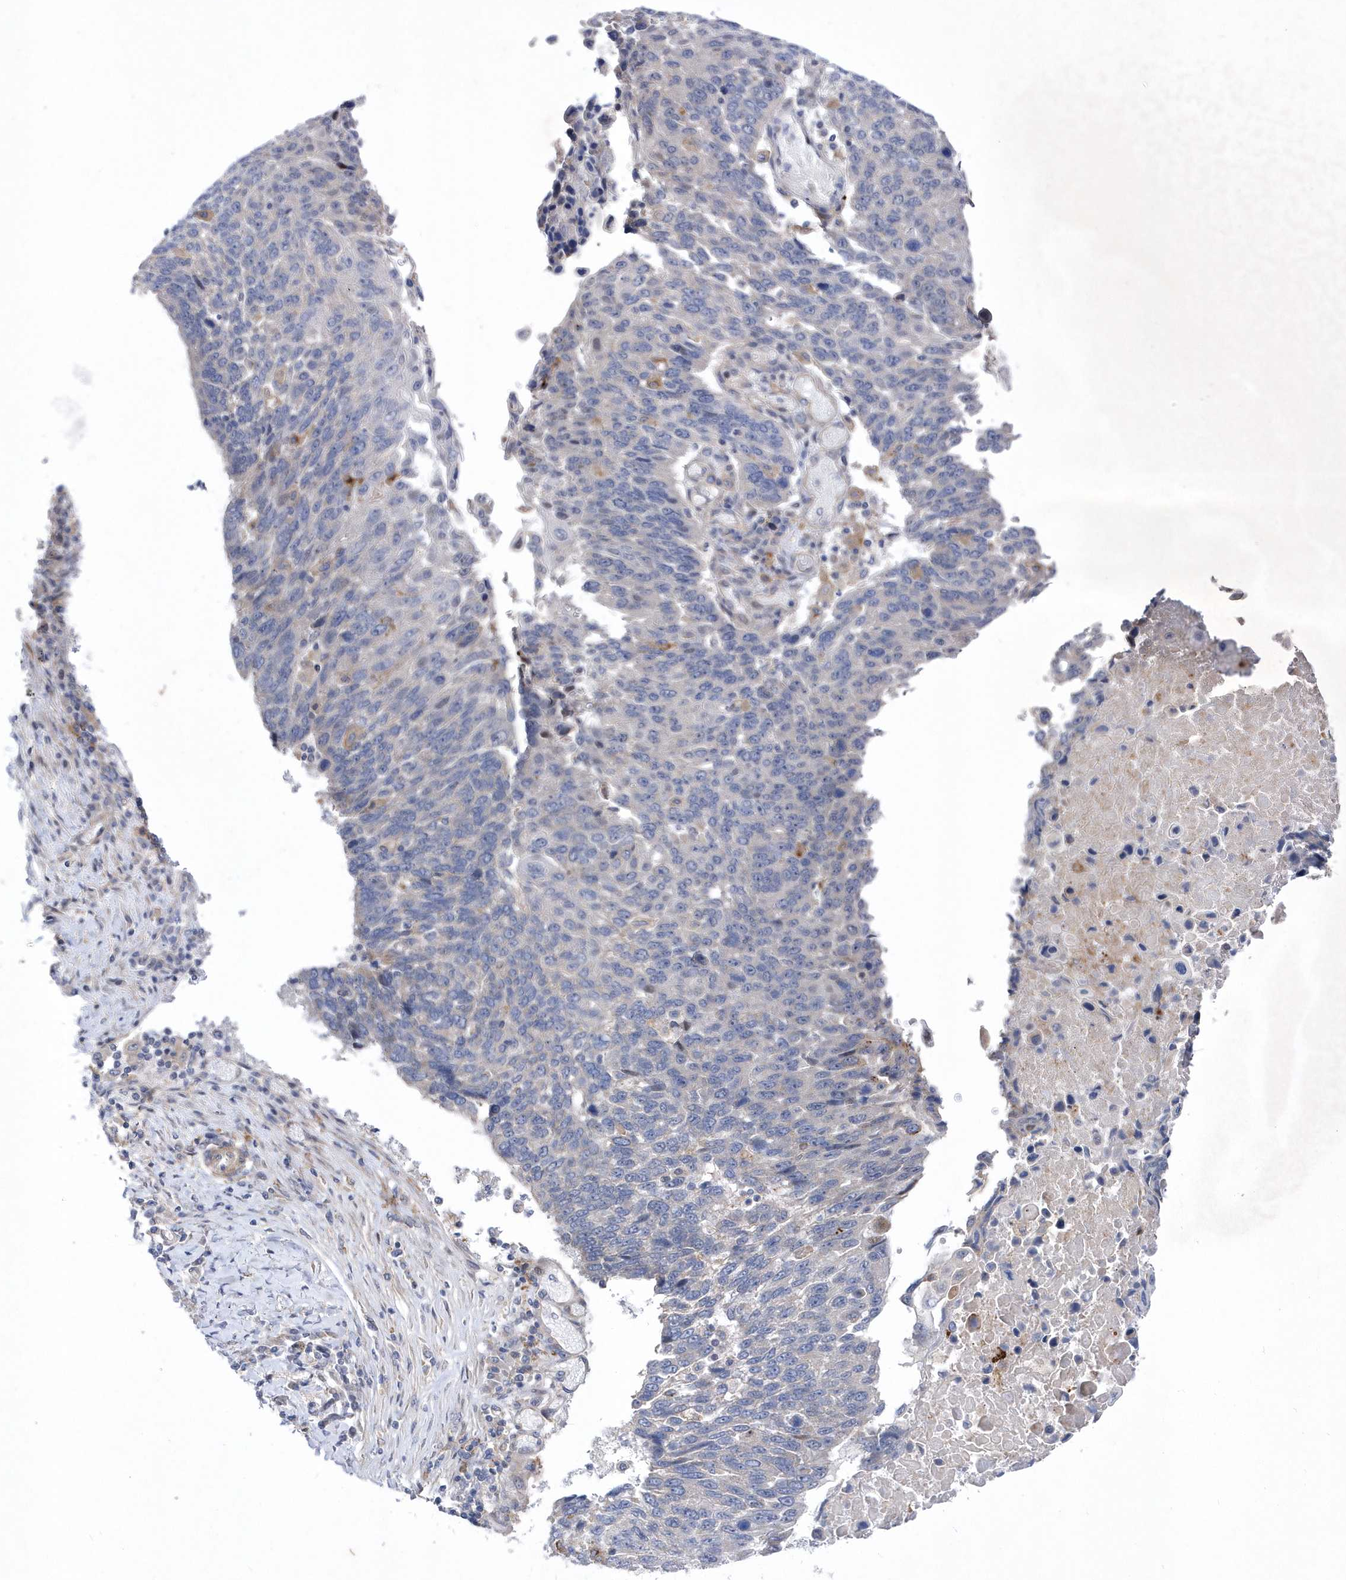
{"staining": {"intensity": "negative", "quantity": "none", "location": "none"}, "tissue": "lung cancer", "cell_type": "Tumor cells", "image_type": "cancer", "snomed": [{"axis": "morphology", "description": "Squamous cell carcinoma, NOS"}, {"axis": "topography", "description": "Lung"}], "caption": "DAB (3,3'-diaminobenzidine) immunohistochemical staining of lung cancer (squamous cell carcinoma) reveals no significant staining in tumor cells.", "gene": "LONRF2", "patient": {"sex": "male", "age": 66}}